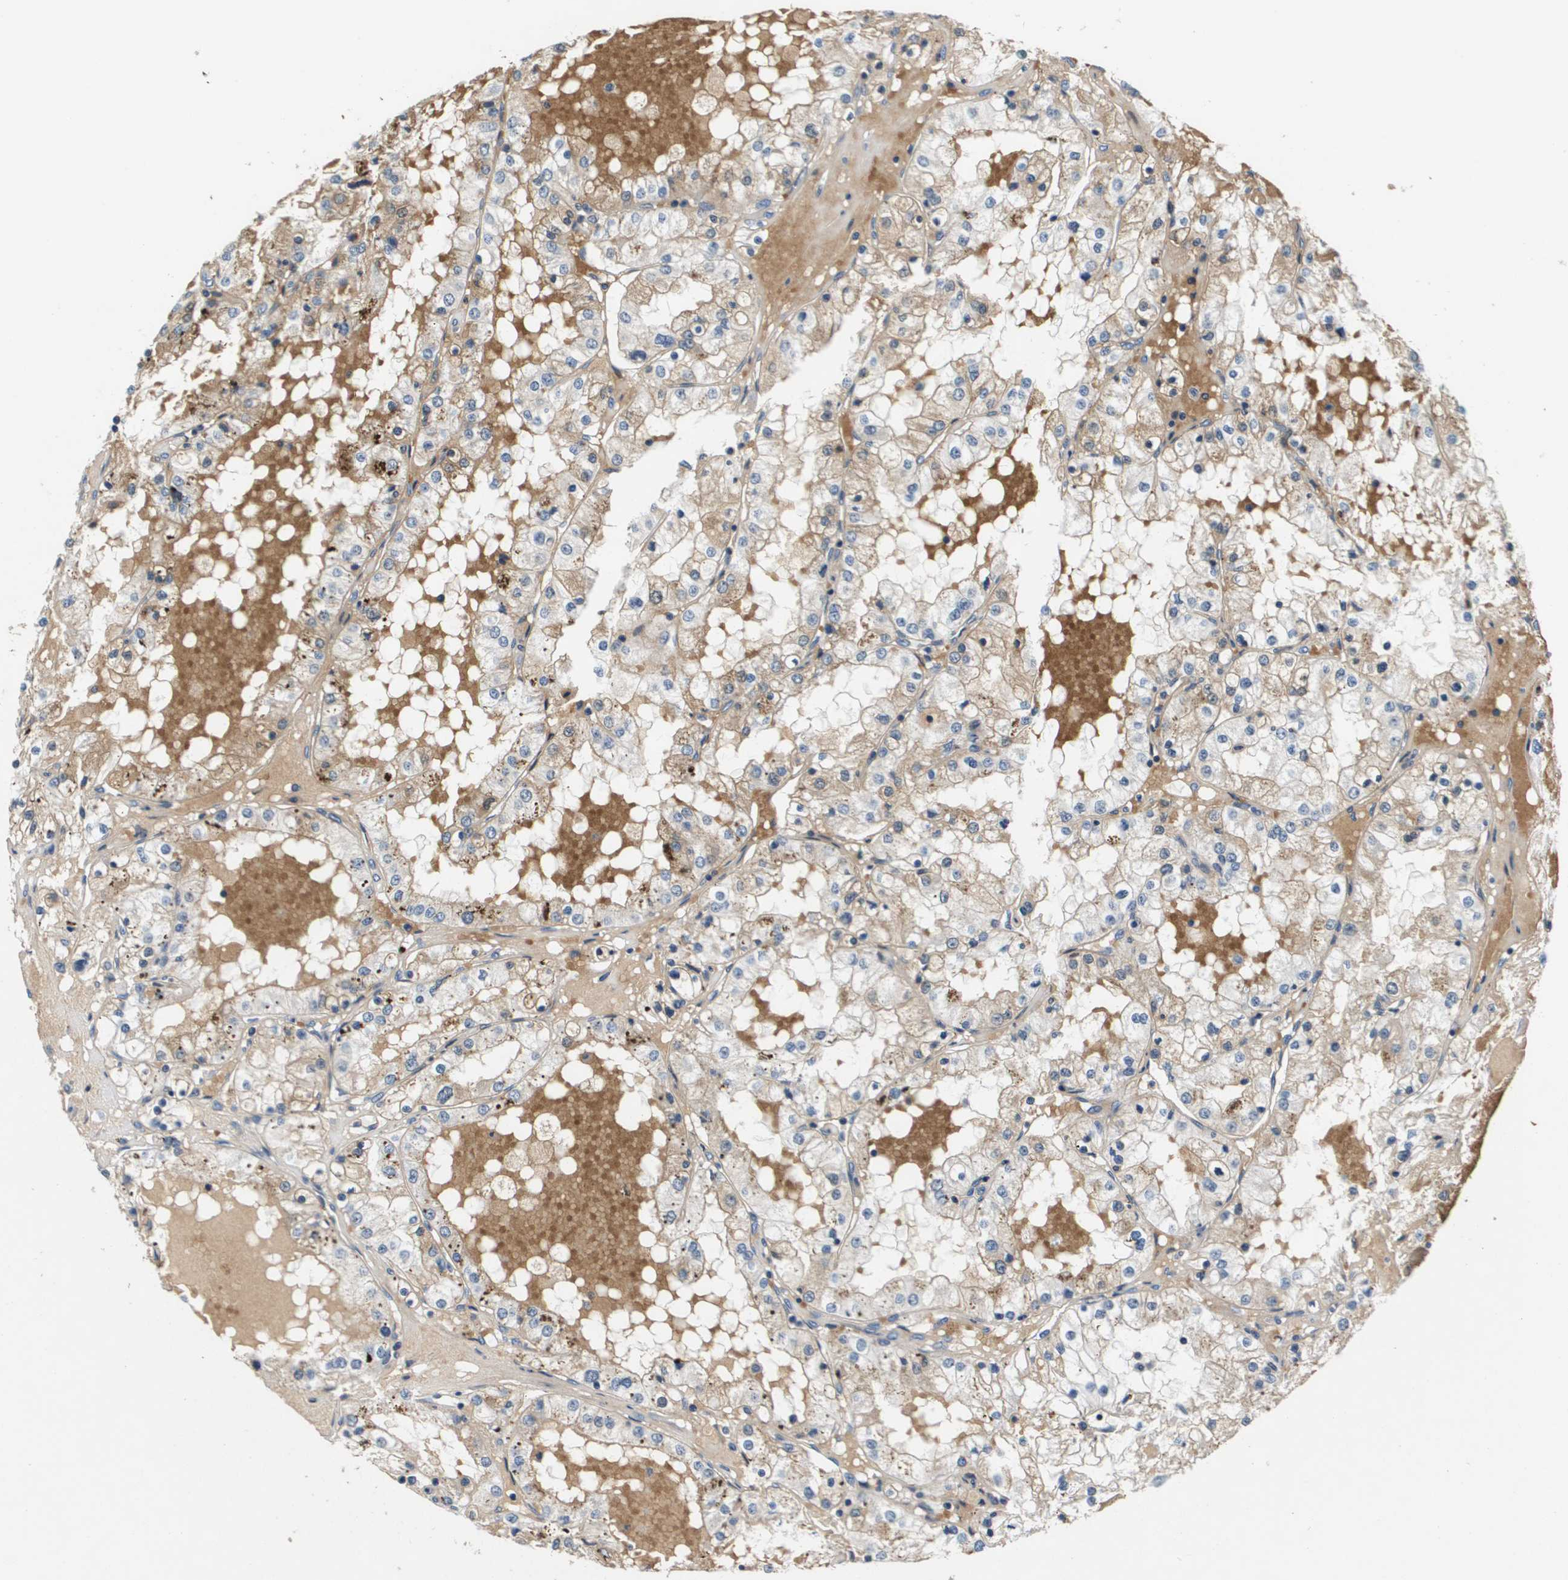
{"staining": {"intensity": "weak", "quantity": "25%-75%", "location": "cytoplasmic/membranous"}, "tissue": "renal cancer", "cell_type": "Tumor cells", "image_type": "cancer", "snomed": [{"axis": "morphology", "description": "Adenocarcinoma, NOS"}, {"axis": "topography", "description": "Kidney"}], "caption": "Renal cancer (adenocarcinoma) tissue demonstrates weak cytoplasmic/membranous expression in about 25%-75% of tumor cells", "gene": "KCNQ5", "patient": {"sex": "male", "age": 68}}